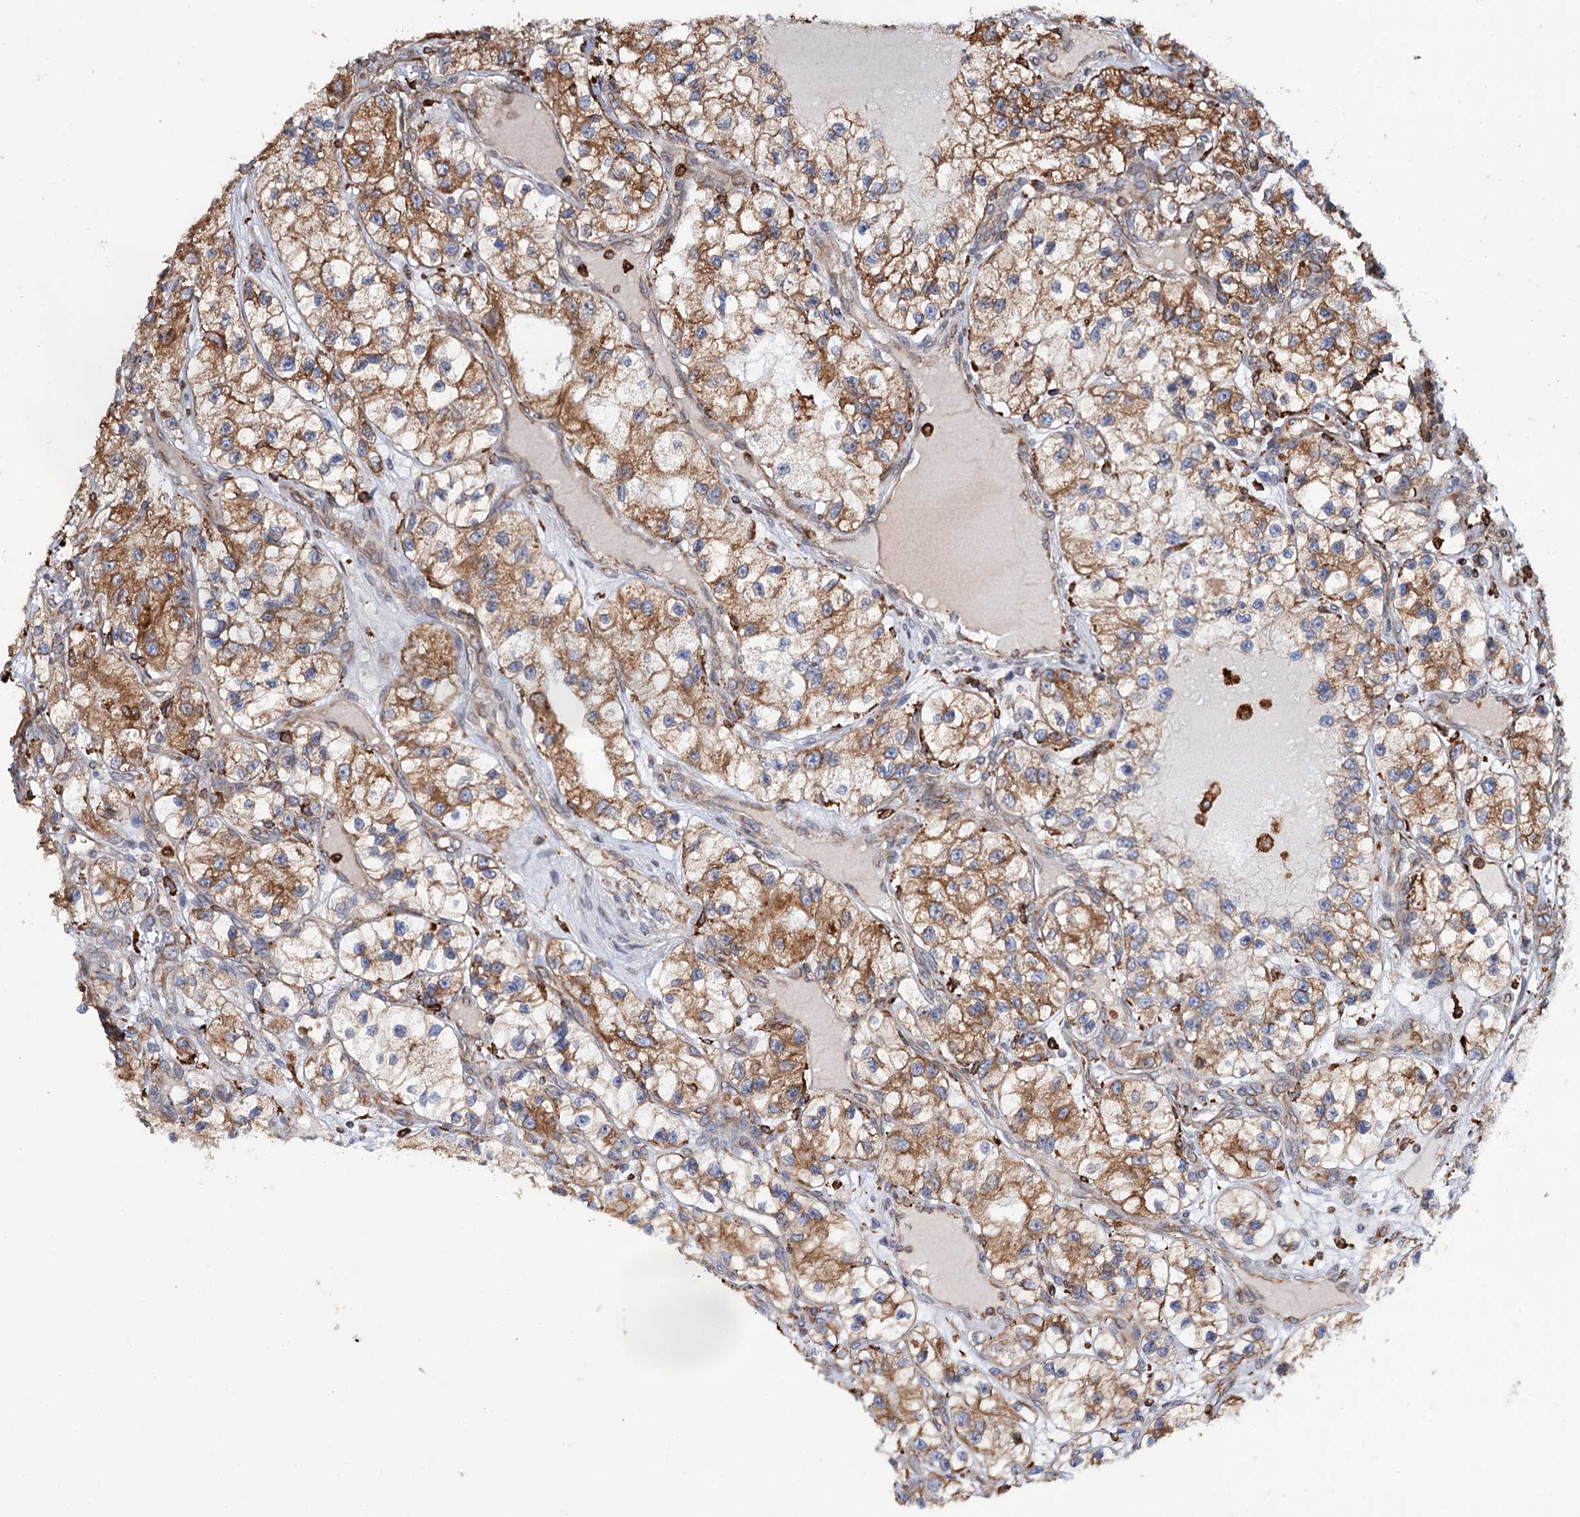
{"staining": {"intensity": "moderate", "quantity": ">75%", "location": "cytoplasmic/membranous"}, "tissue": "renal cancer", "cell_type": "Tumor cells", "image_type": "cancer", "snomed": [{"axis": "morphology", "description": "Adenocarcinoma, NOS"}, {"axis": "topography", "description": "Kidney"}], "caption": "About >75% of tumor cells in renal cancer display moderate cytoplasmic/membranous protein positivity as visualized by brown immunohistochemical staining.", "gene": "ERP29", "patient": {"sex": "female", "age": 57}}